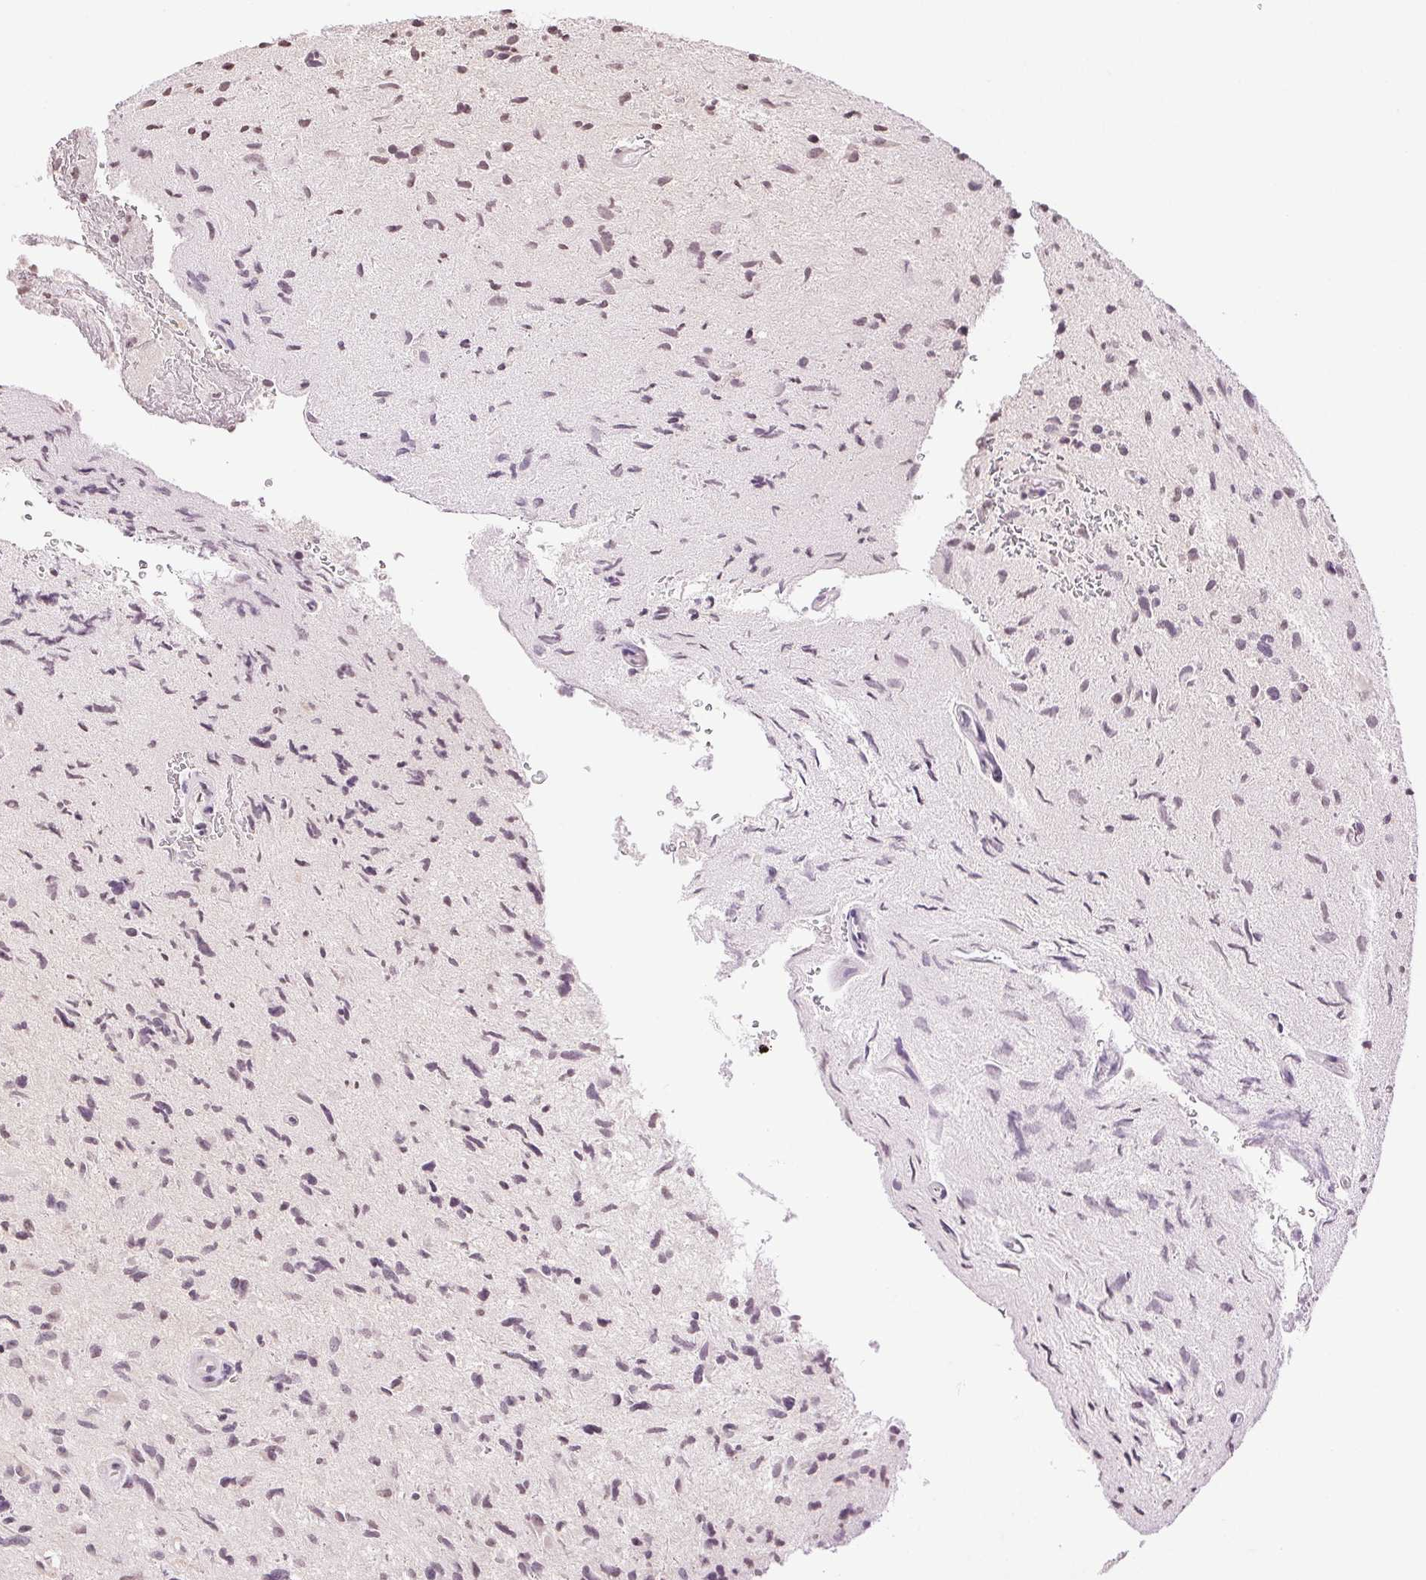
{"staining": {"intensity": "negative", "quantity": "none", "location": "none"}, "tissue": "glioma", "cell_type": "Tumor cells", "image_type": "cancer", "snomed": [{"axis": "morphology", "description": "Glioma, malignant, High grade"}, {"axis": "topography", "description": "Brain"}], "caption": "This photomicrograph is of glioma stained with immunohistochemistry to label a protein in brown with the nuclei are counter-stained blue. There is no expression in tumor cells.", "gene": "TNNT3", "patient": {"sex": "male", "age": 54}}